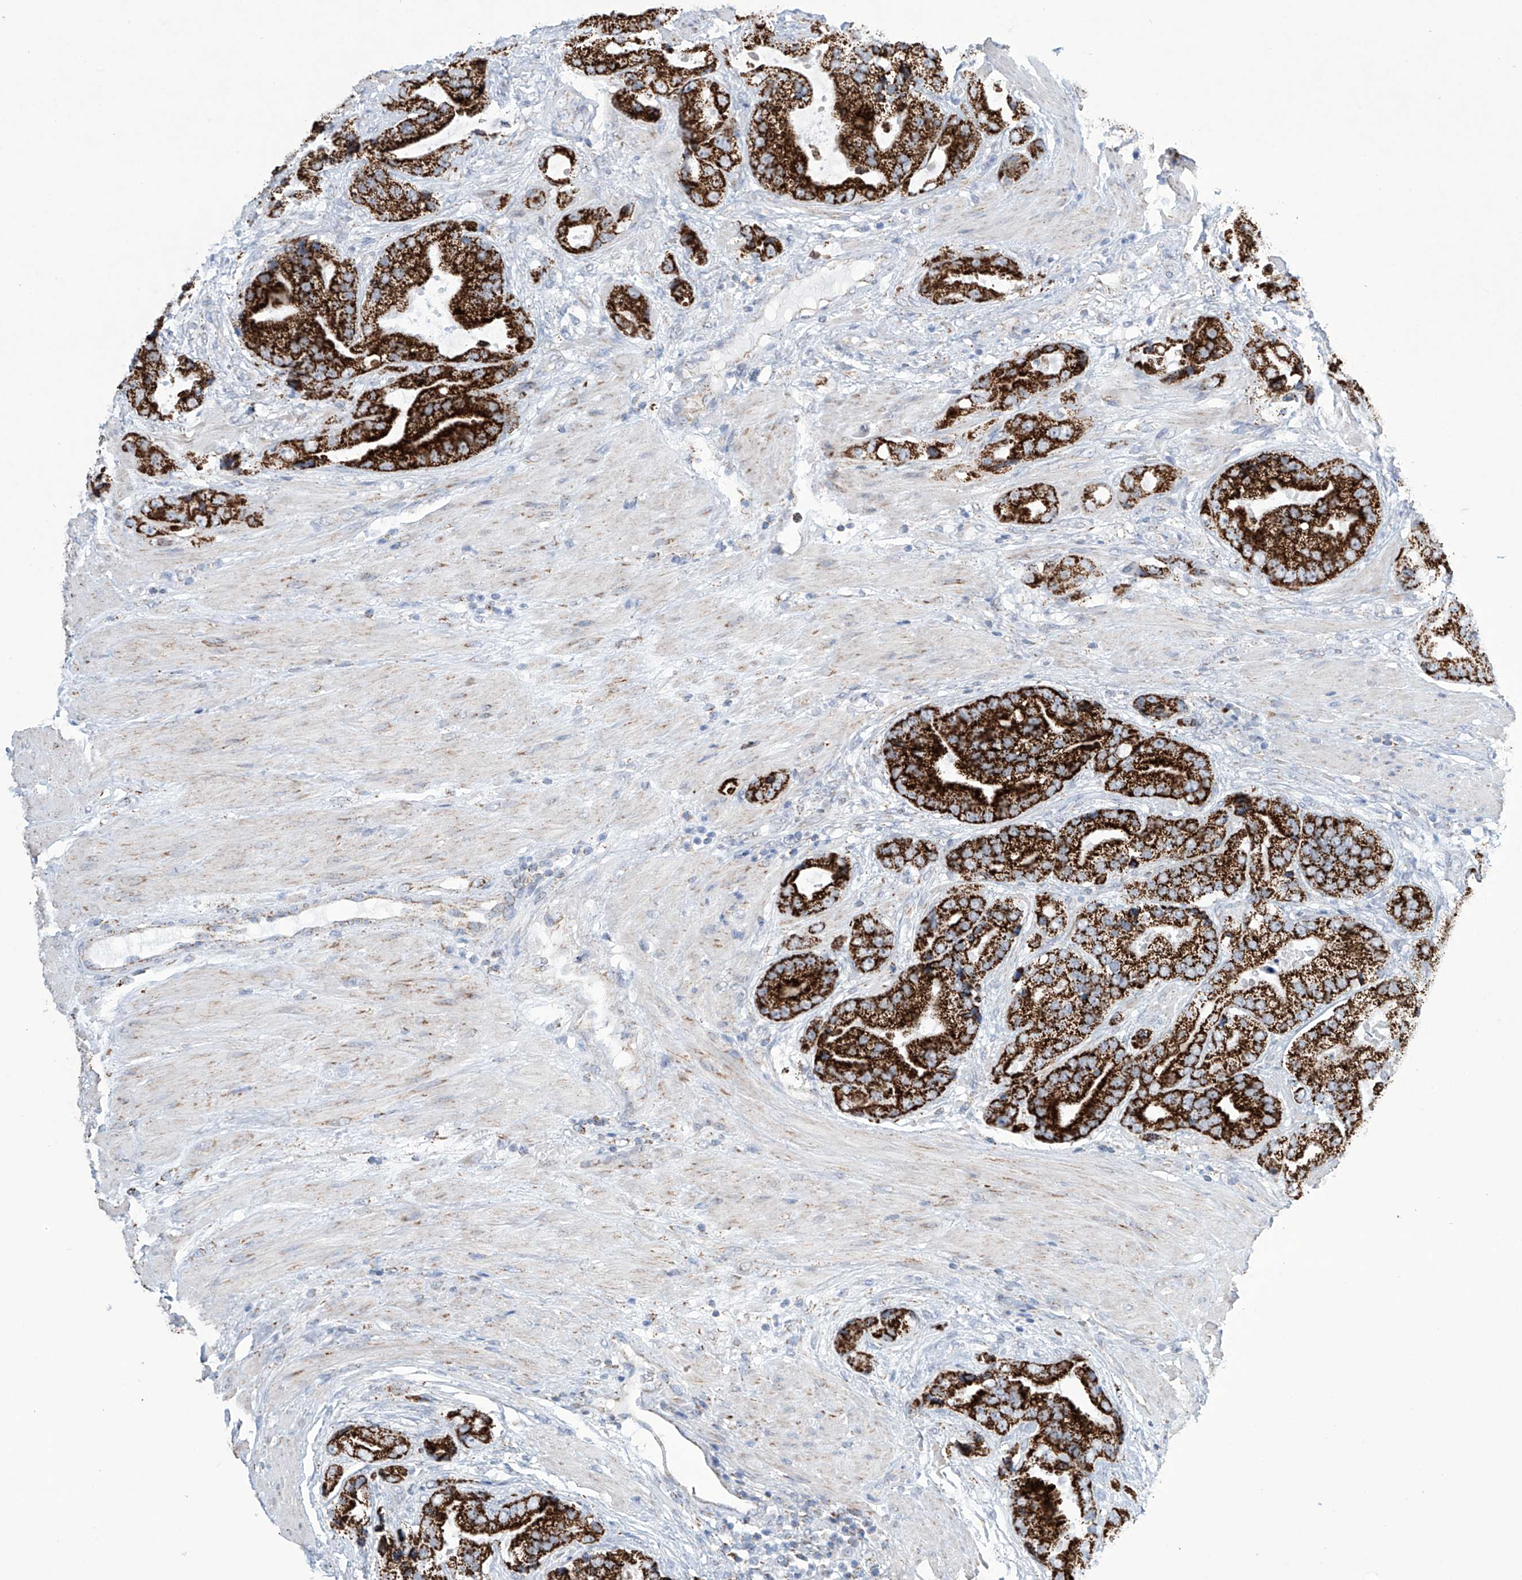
{"staining": {"intensity": "strong", "quantity": ">75%", "location": "cytoplasmic/membranous"}, "tissue": "prostate cancer", "cell_type": "Tumor cells", "image_type": "cancer", "snomed": [{"axis": "morphology", "description": "Adenocarcinoma, High grade"}, {"axis": "topography", "description": "Prostate"}], "caption": "A micrograph of human prostate cancer (adenocarcinoma (high-grade)) stained for a protein displays strong cytoplasmic/membranous brown staining in tumor cells. Nuclei are stained in blue.", "gene": "ALDH6A1", "patient": {"sex": "male", "age": 70}}